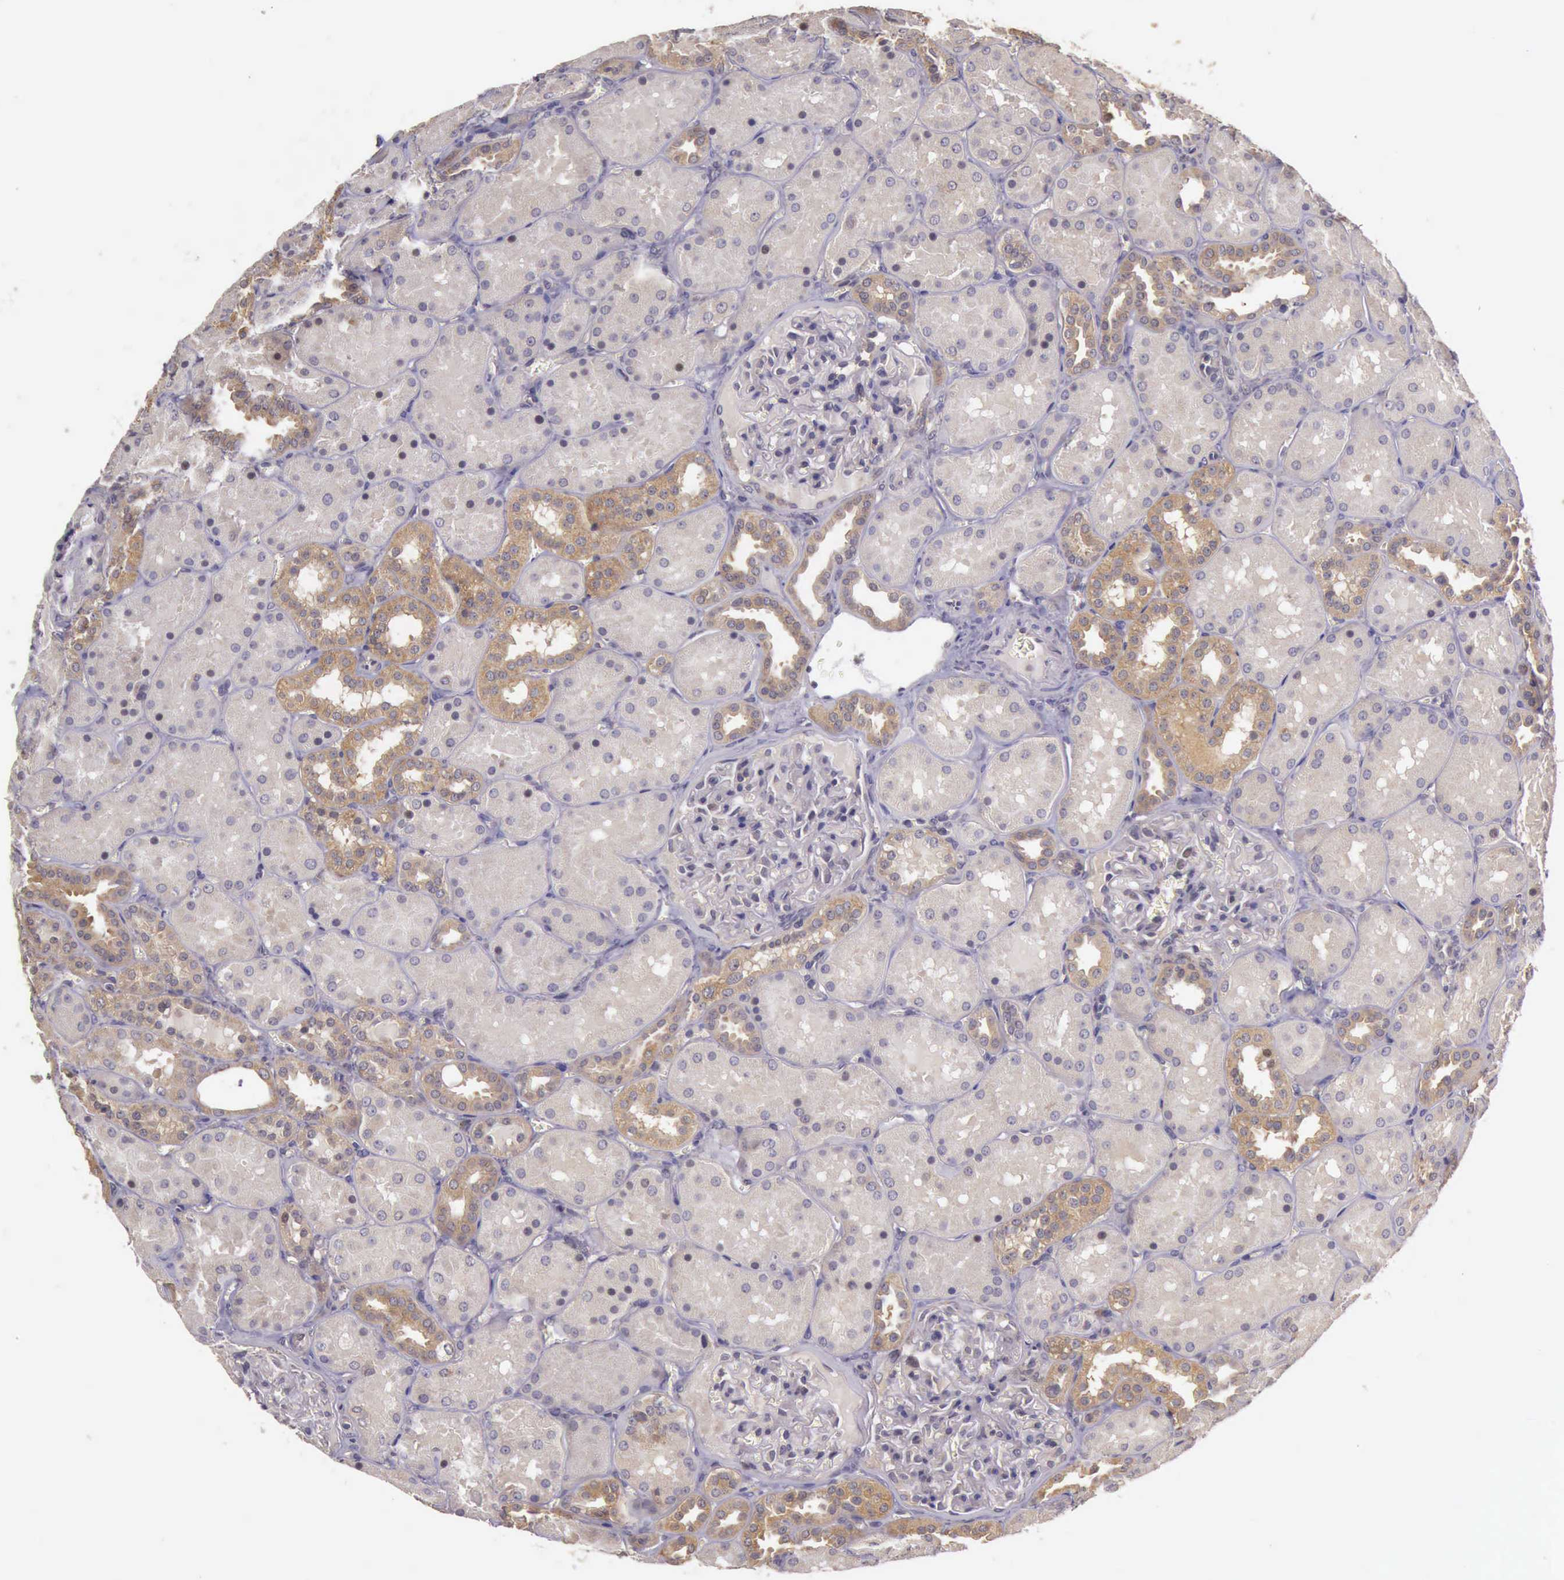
{"staining": {"intensity": "weak", "quantity": "<25%", "location": "cytoplasmic/membranous"}, "tissue": "kidney", "cell_type": "Cells in glomeruli", "image_type": "normal", "snomed": [{"axis": "morphology", "description": "Normal tissue, NOS"}, {"axis": "topography", "description": "Kidney"}], "caption": "This is a photomicrograph of immunohistochemistry staining of unremarkable kidney, which shows no positivity in cells in glomeruli.", "gene": "EIF5", "patient": {"sex": "female", "age": 52}}